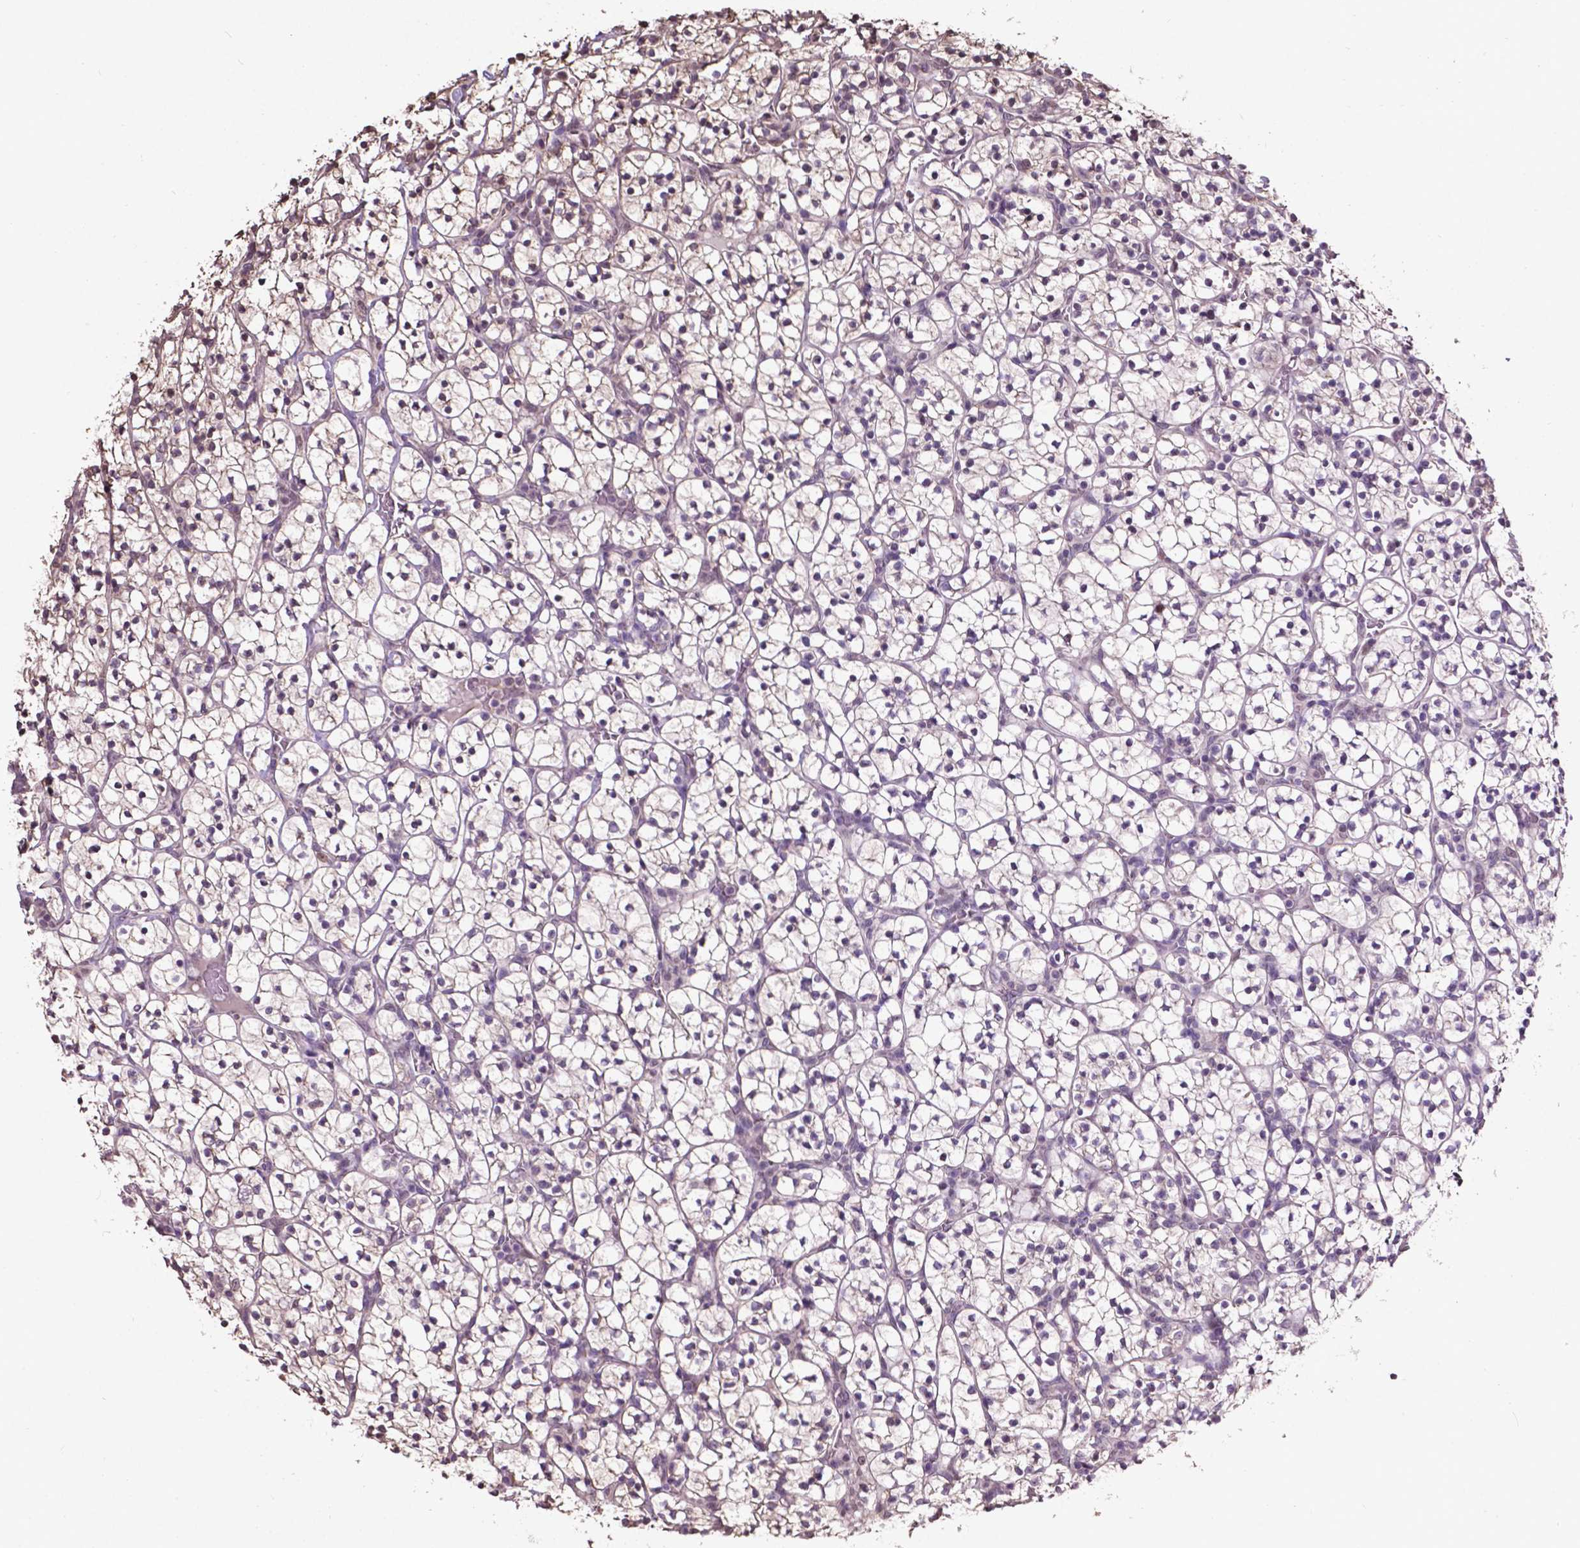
{"staining": {"intensity": "negative", "quantity": "none", "location": "none"}, "tissue": "renal cancer", "cell_type": "Tumor cells", "image_type": "cancer", "snomed": [{"axis": "morphology", "description": "Adenocarcinoma, NOS"}, {"axis": "topography", "description": "Kidney"}], "caption": "This is an immunohistochemistry micrograph of renal adenocarcinoma. There is no staining in tumor cells.", "gene": "GLRA2", "patient": {"sex": "female", "age": 89}}